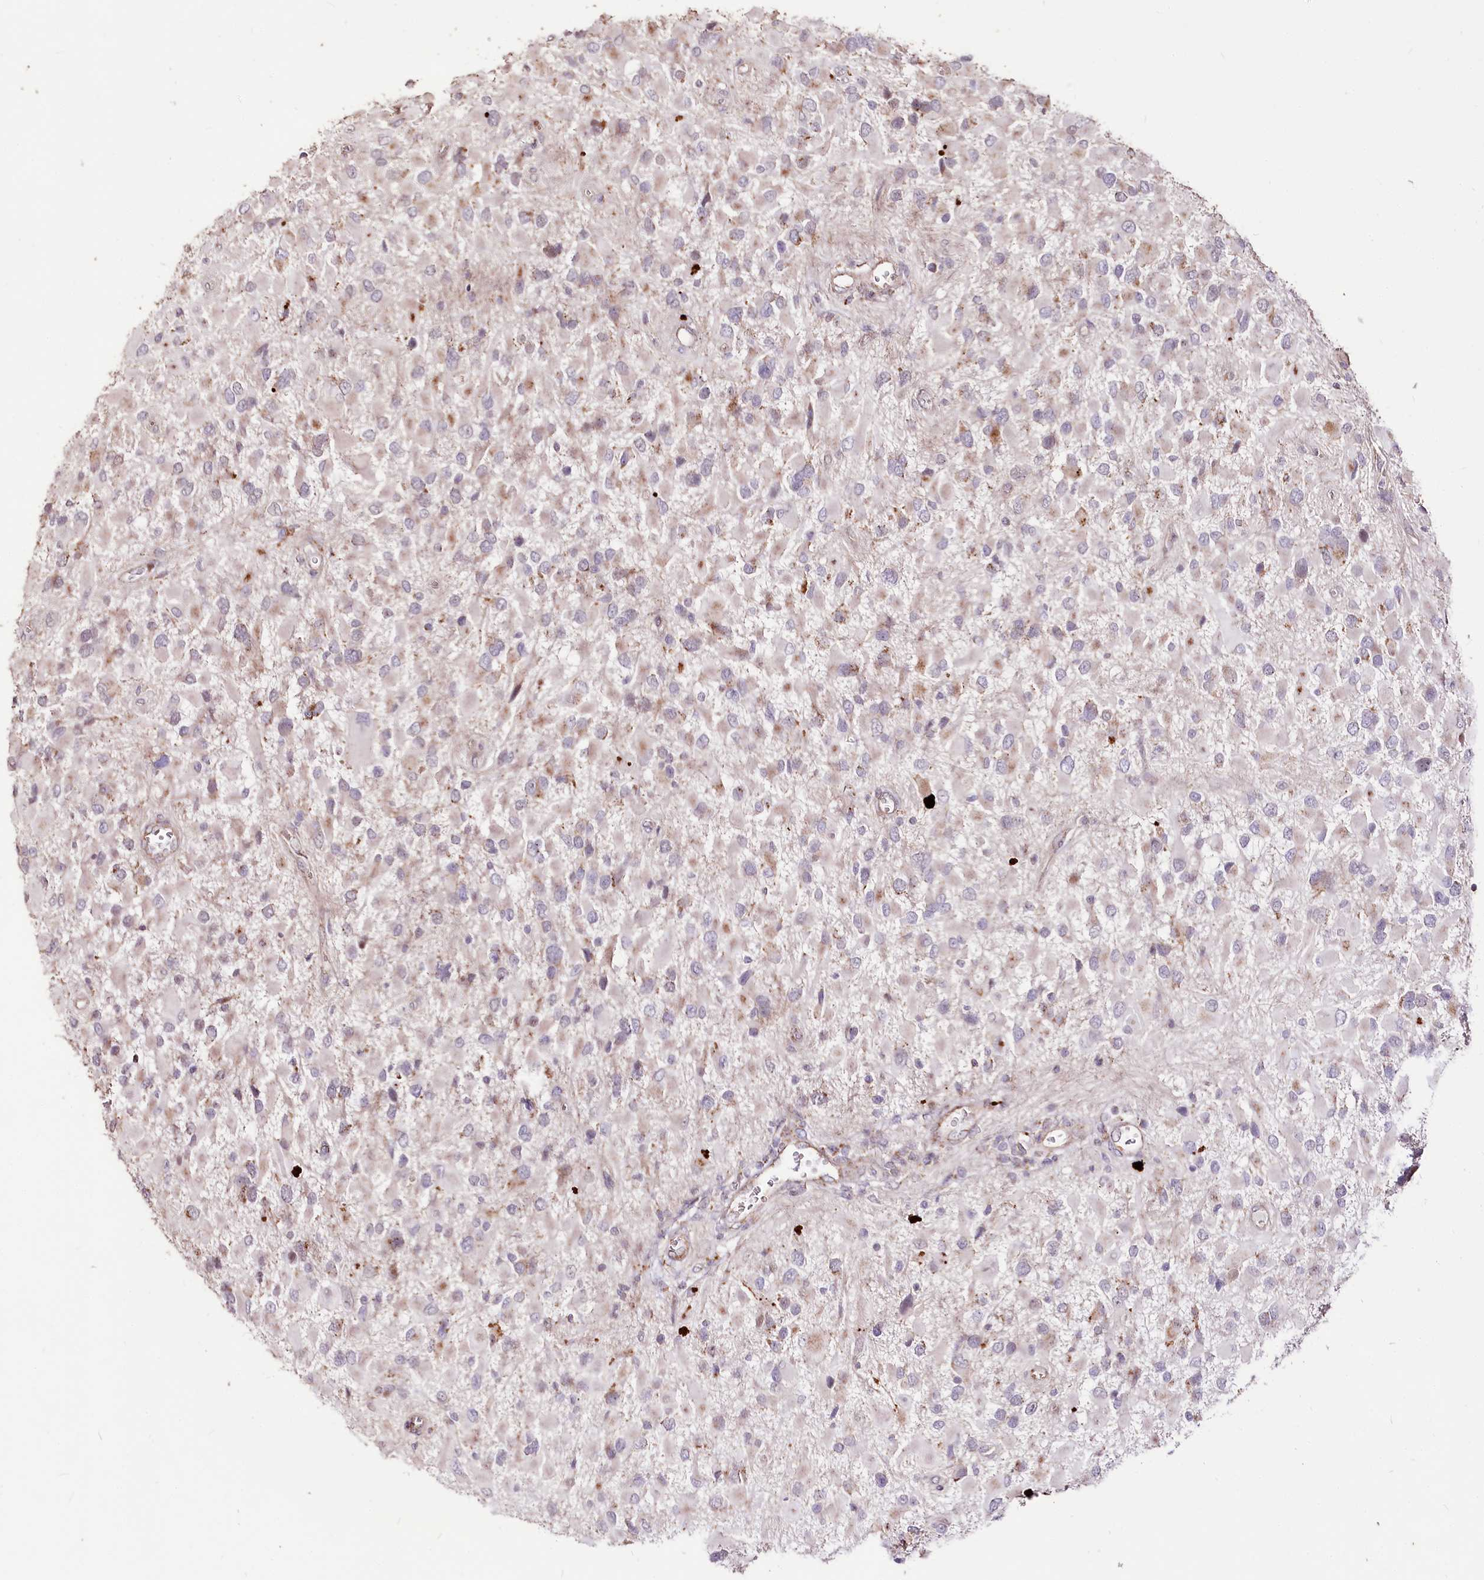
{"staining": {"intensity": "negative", "quantity": "none", "location": "none"}, "tissue": "glioma", "cell_type": "Tumor cells", "image_type": "cancer", "snomed": [{"axis": "morphology", "description": "Glioma, malignant, High grade"}, {"axis": "topography", "description": "Brain"}], "caption": "Protein analysis of glioma displays no significant staining in tumor cells.", "gene": "CARD19", "patient": {"sex": "male", "age": 53}}